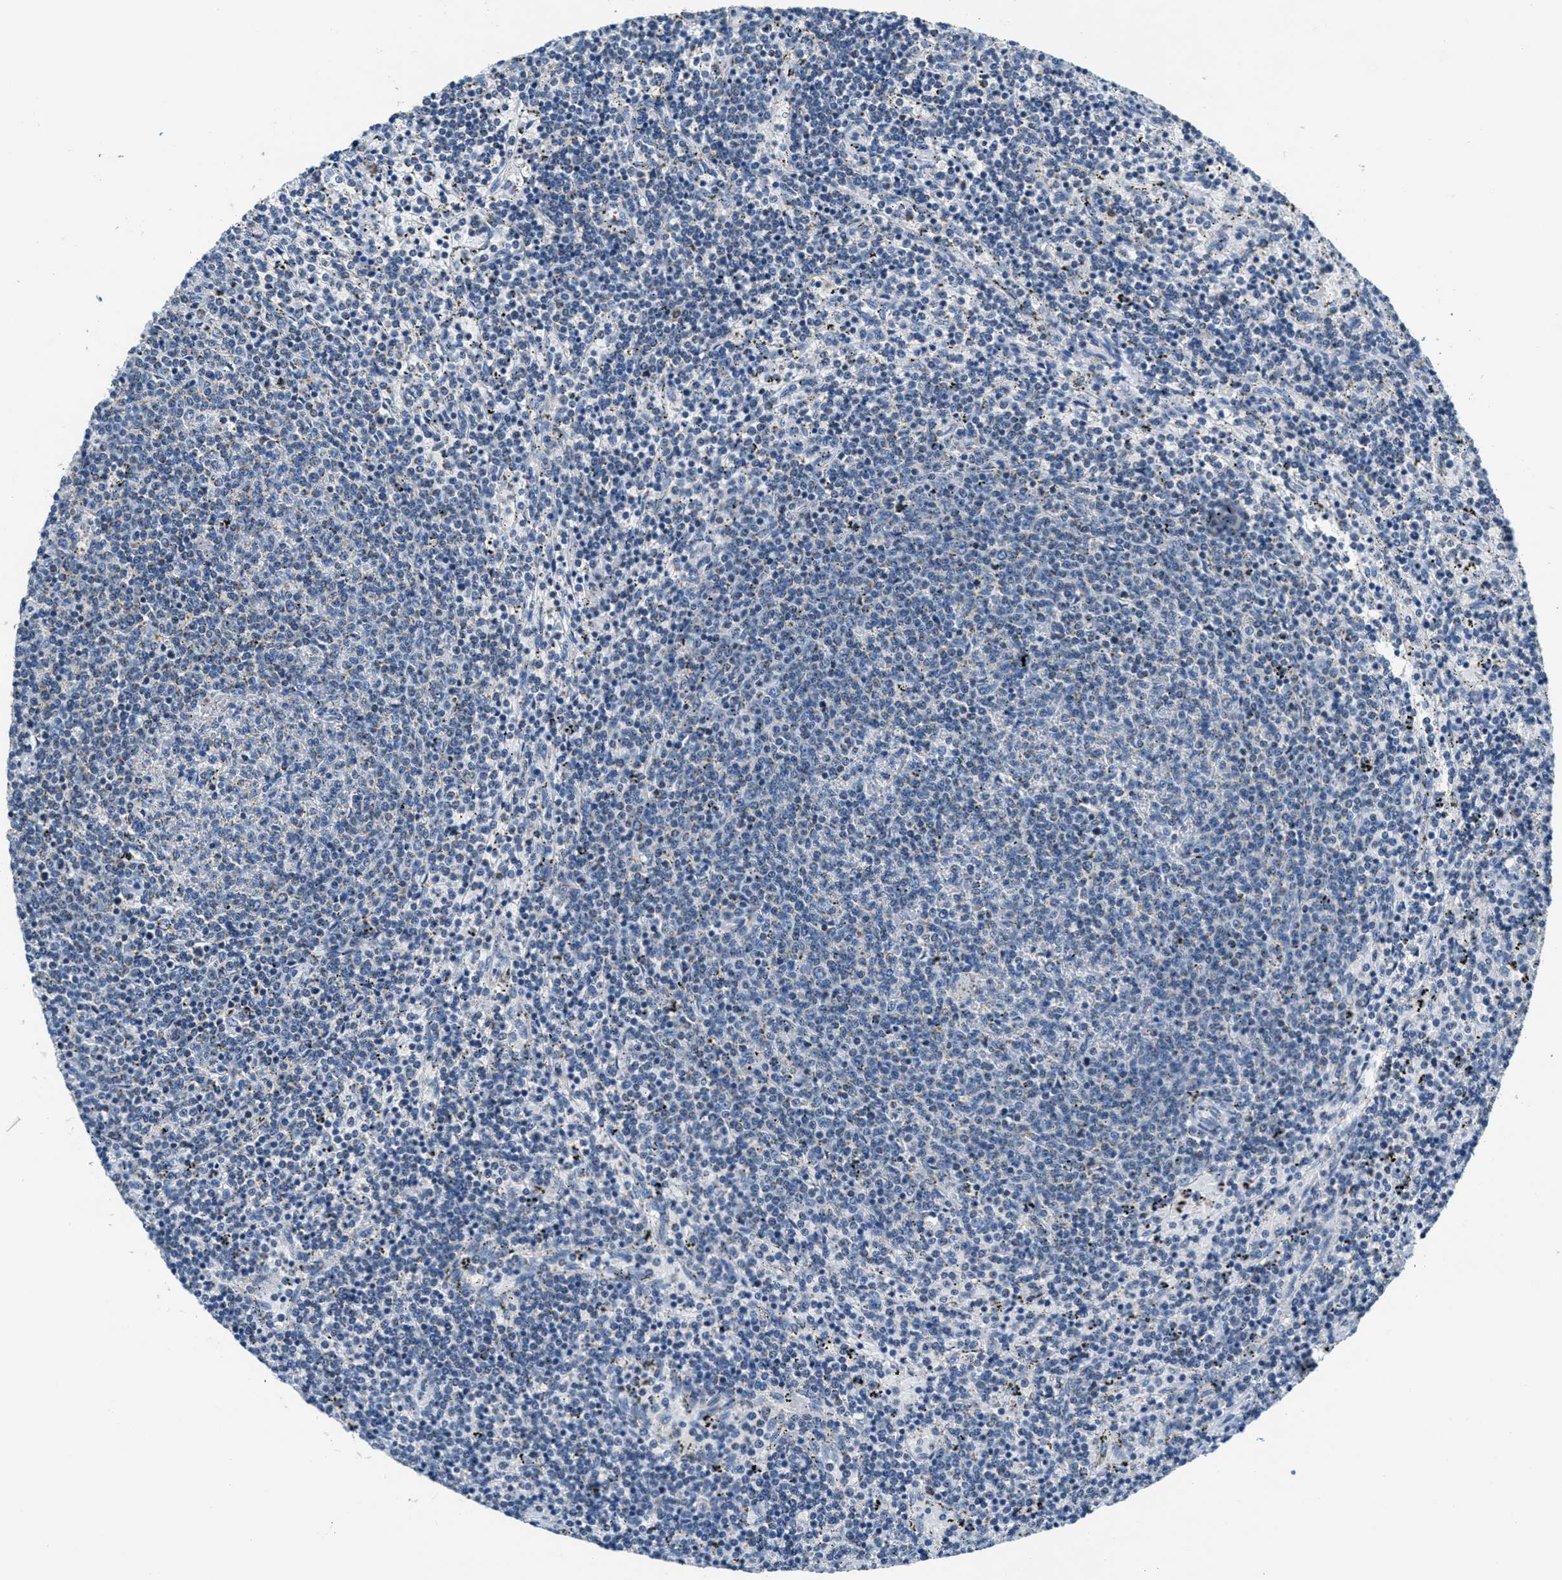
{"staining": {"intensity": "negative", "quantity": "none", "location": "none"}, "tissue": "lymphoma", "cell_type": "Tumor cells", "image_type": "cancer", "snomed": [{"axis": "morphology", "description": "Malignant lymphoma, non-Hodgkin's type, Low grade"}, {"axis": "topography", "description": "Spleen"}], "caption": "Tumor cells are negative for brown protein staining in lymphoma.", "gene": "CA4", "patient": {"sex": "female", "age": 50}}